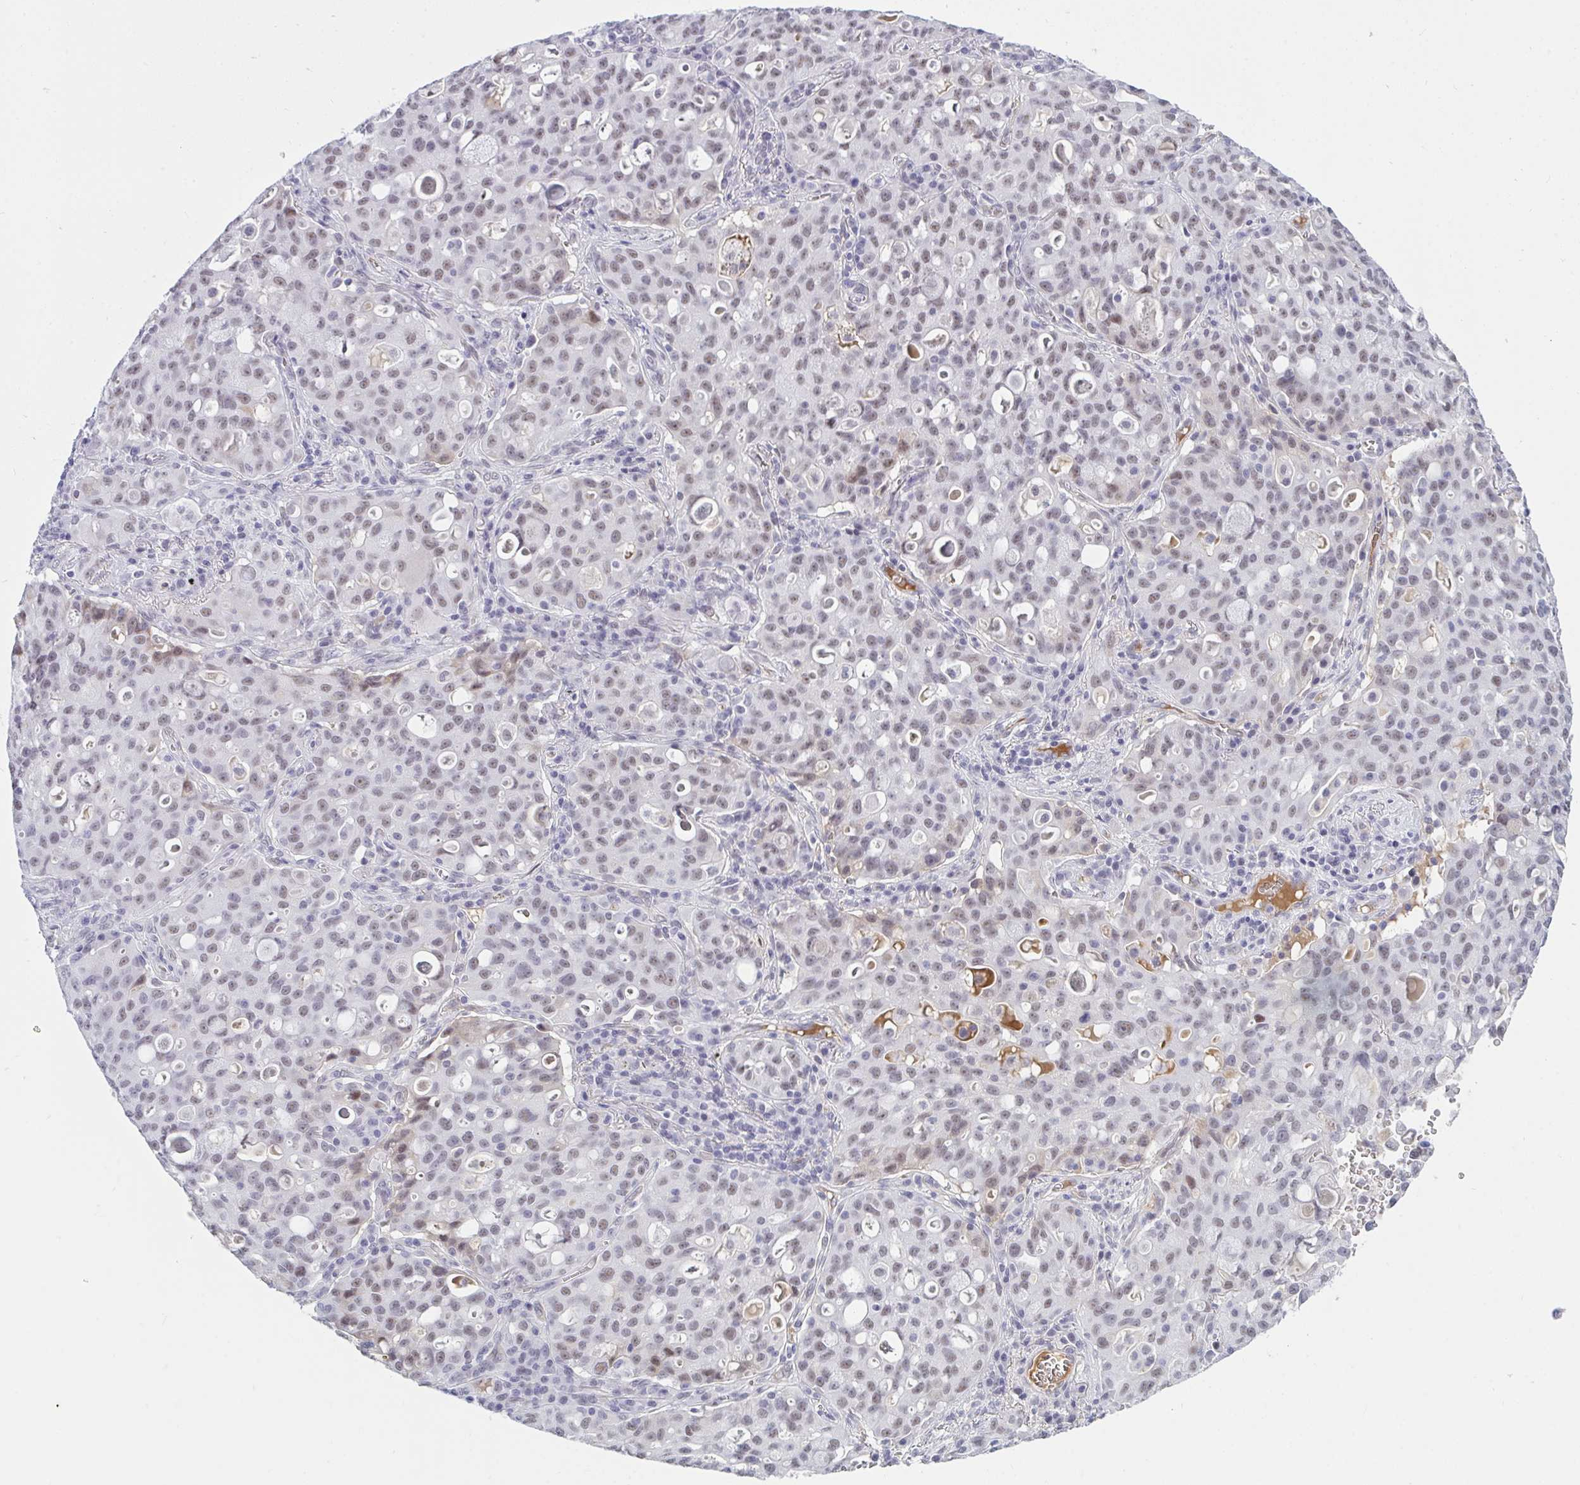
{"staining": {"intensity": "weak", "quantity": ">75%", "location": "nuclear"}, "tissue": "lung cancer", "cell_type": "Tumor cells", "image_type": "cancer", "snomed": [{"axis": "morphology", "description": "Adenocarcinoma, NOS"}, {"axis": "topography", "description": "Lung"}], "caption": "Protein staining of adenocarcinoma (lung) tissue reveals weak nuclear expression in approximately >75% of tumor cells.", "gene": "DSCAML1", "patient": {"sex": "female", "age": 44}}